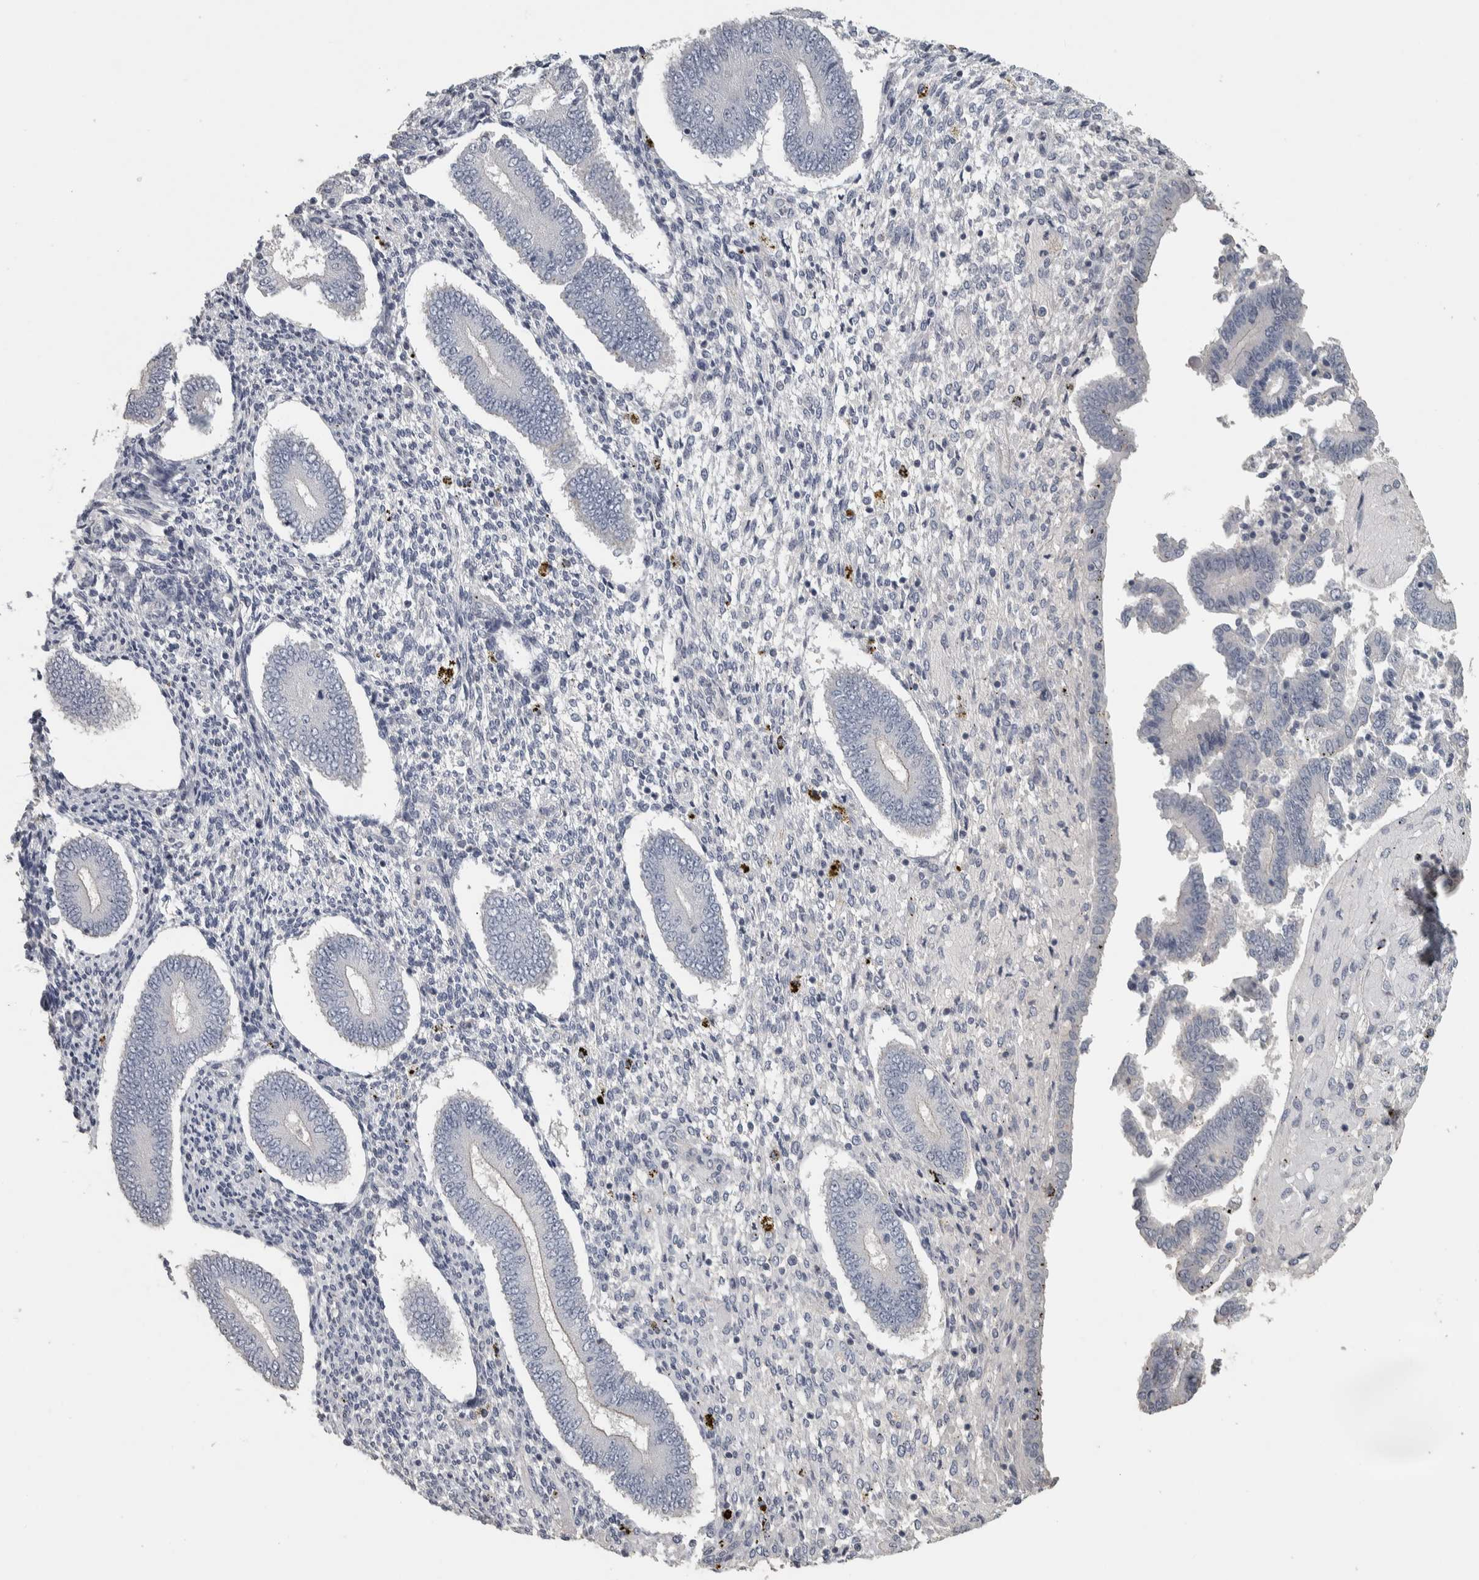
{"staining": {"intensity": "negative", "quantity": "none", "location": "none"}, "tissue": "endometrium", "cell_type": "Cells in endometrial stroma", "image_type": "normal", "snomed": [{"axis": "morphology", "description": "Normal tissue, NOS"}, {"axis": "topography", "description": "Endometrium"}], "caption": "Endometrium stained for a protein using immunohistochemistry (IHC) demonstrates no staining cells in endometrial stroma.", "gene": "DCAF10", "patient": {"sex": "female", "age": 42}}